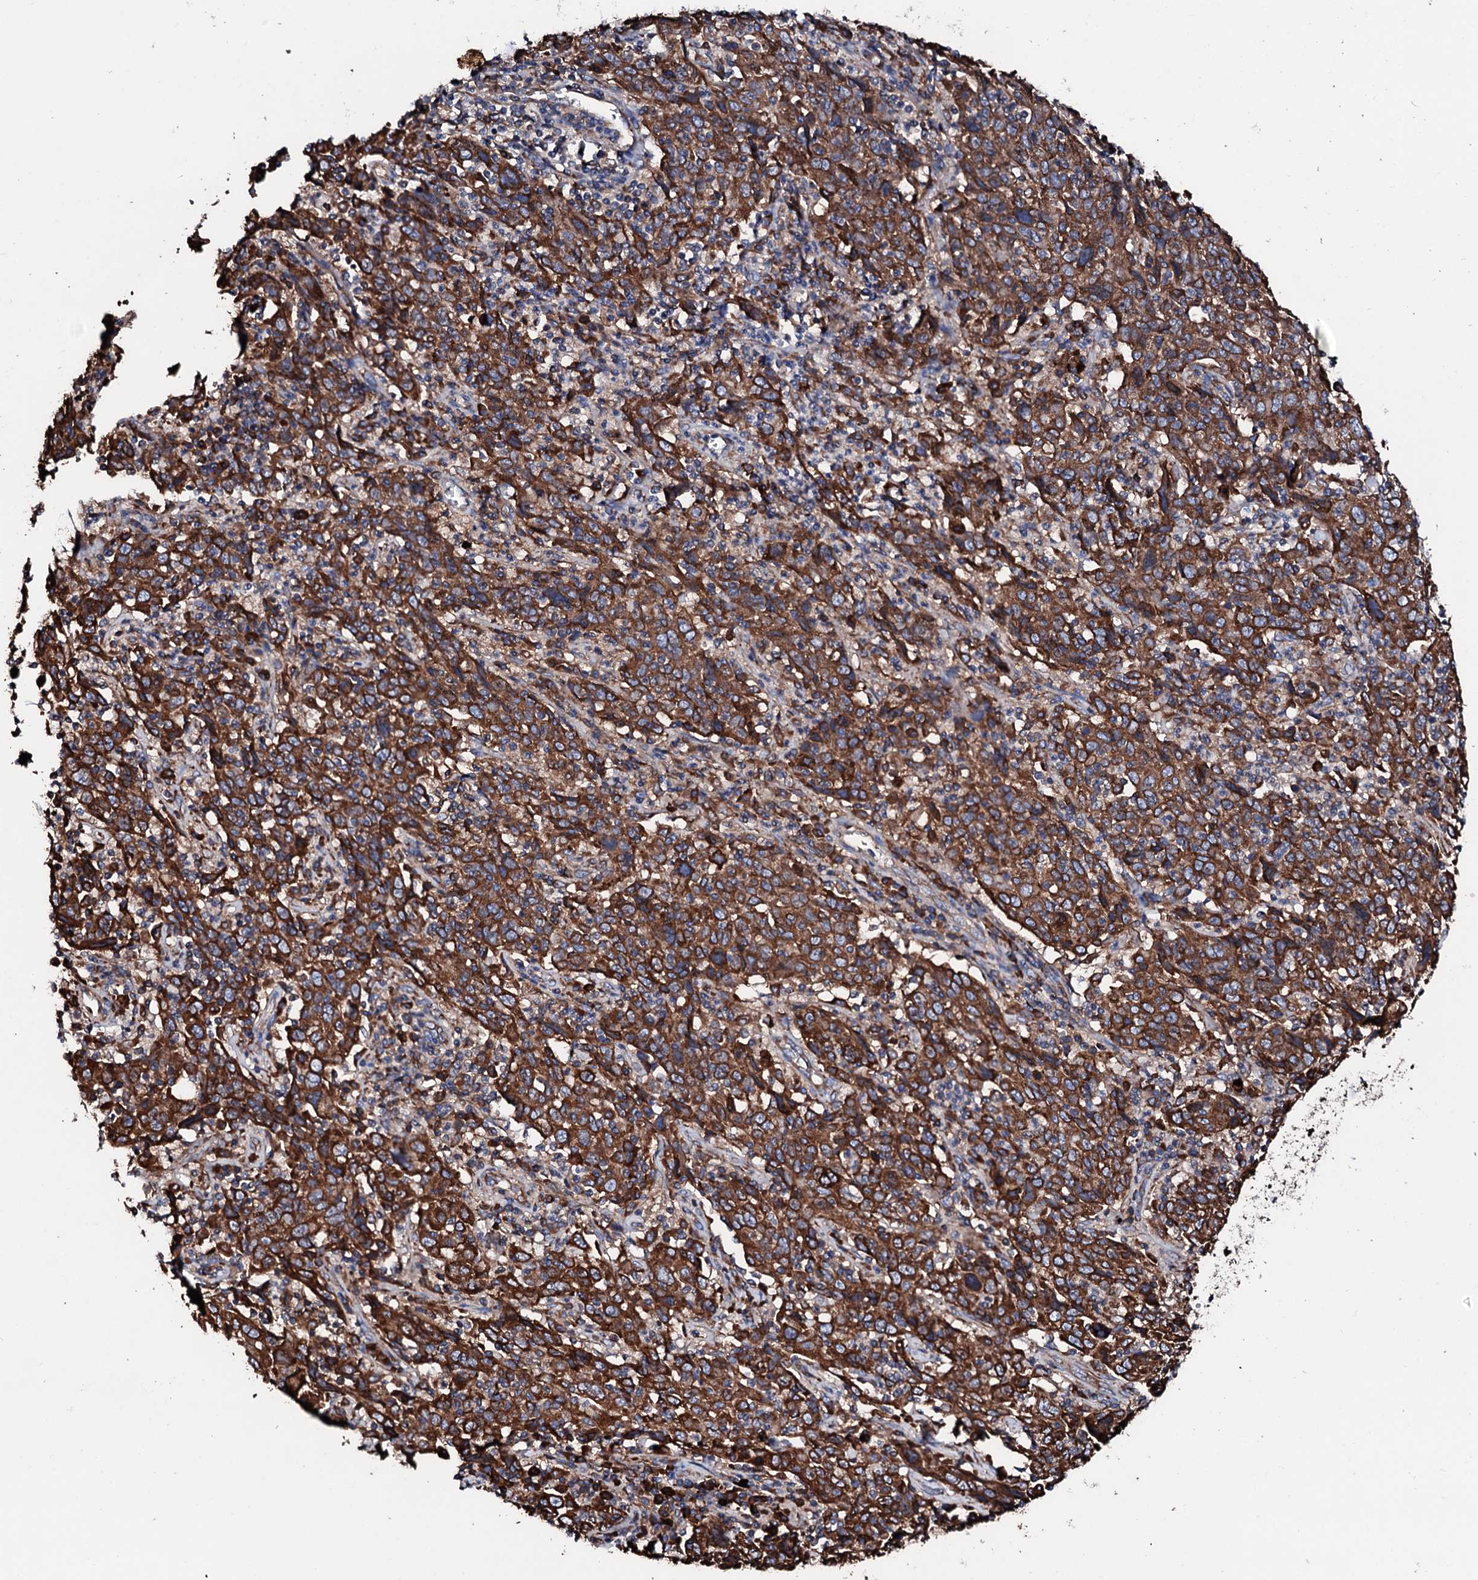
{"staining": {"intensity": "strong", "quantity": ">75%", "location": "cytoplasmic/membranous"}, "tissue": "cervical cancer", "cell_type": "Tumor cells", "image_type": "cancer", "snomed": [{"axis": "morphology", "description": "Squamous cell carcinoma, NOS"}, {"axis": "topography", "description": "Cervix"}], "caption": "This histopathology image reveals immunohistochemistry staining of human cervical cancer (squamous cell carcinoma), with high strong cytoplasmic/membranous staining in about >75% of tumor cells.", "gene": "AMDHD1", "patient": {"sex": "female", "age": 46}}